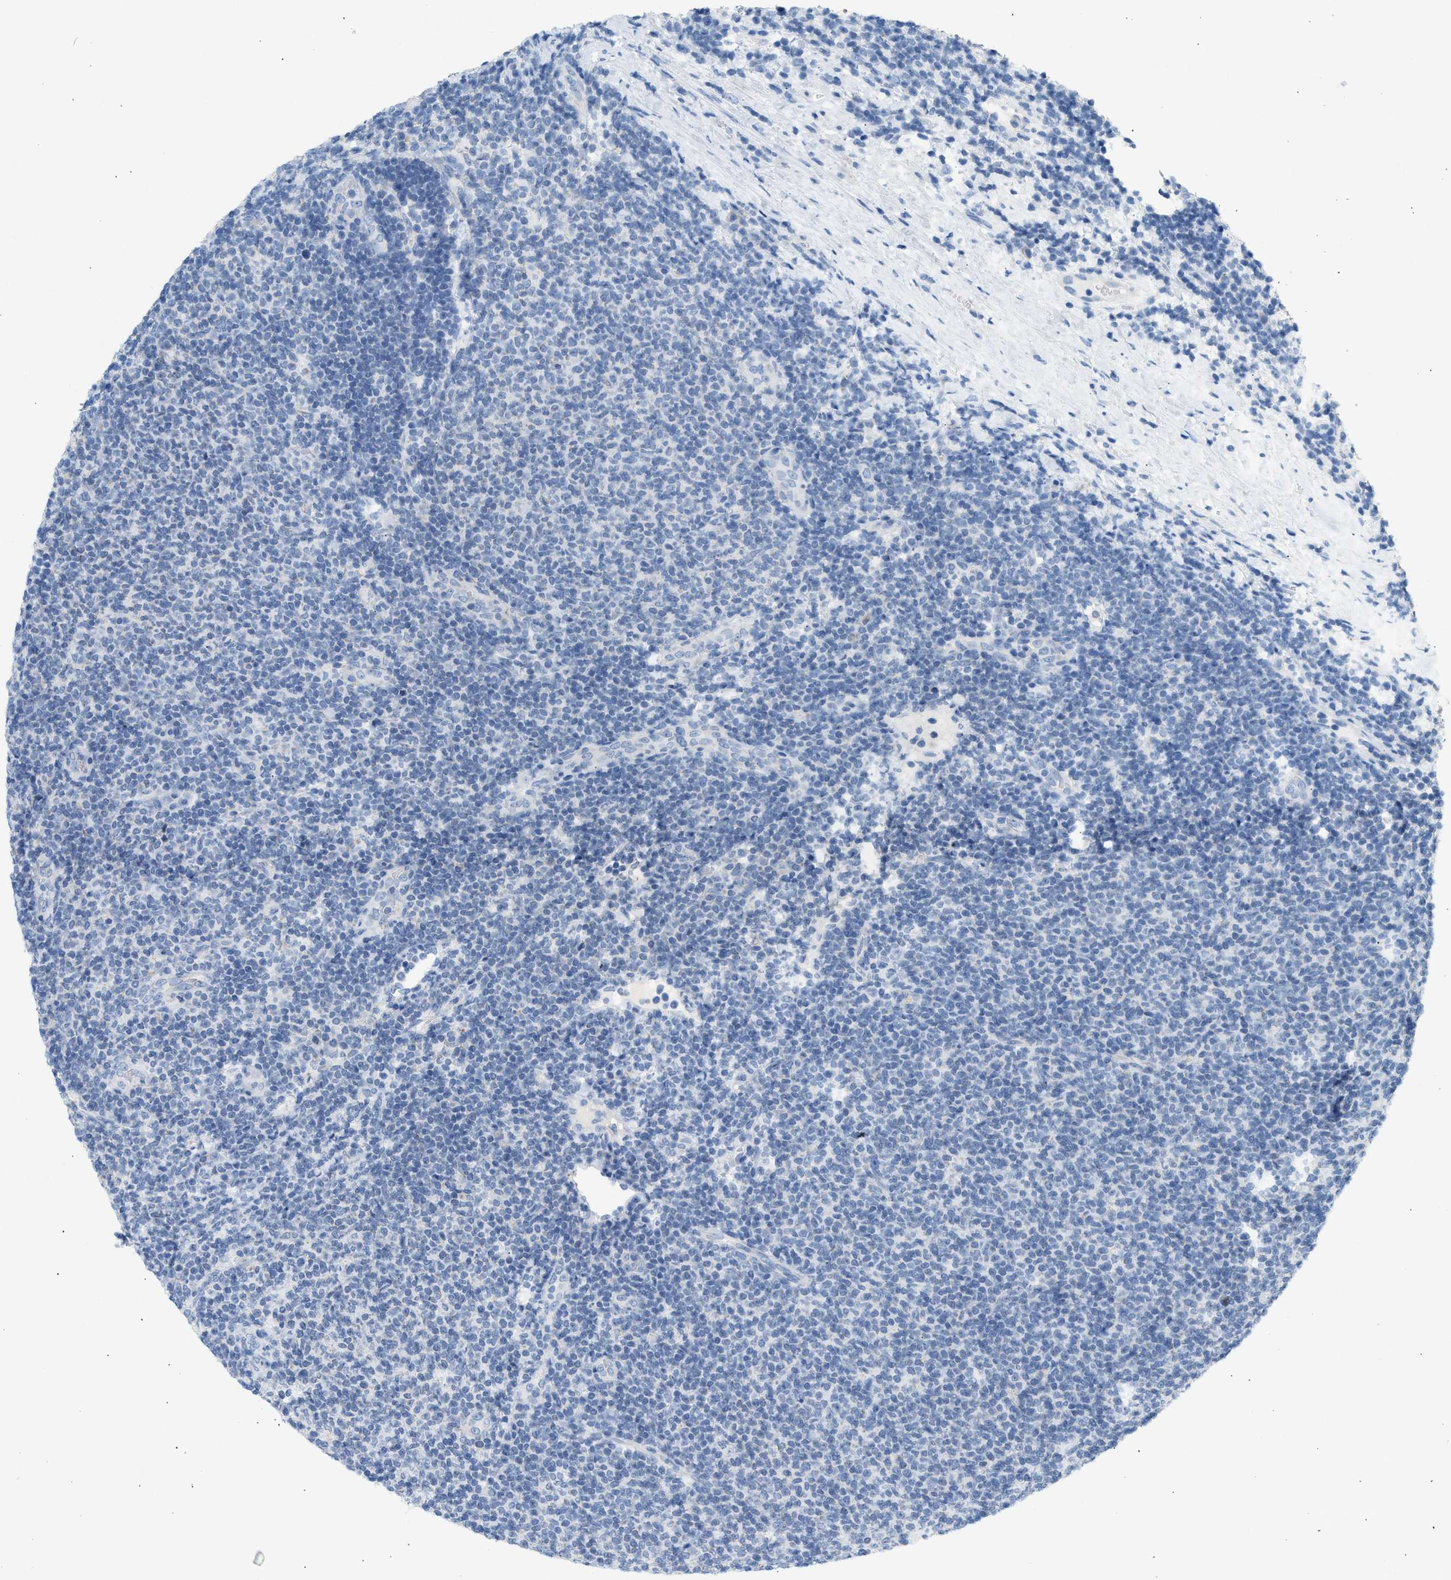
{"staining": {"intensity": "negative", "quantity": "none", "location": "none"}, "tissue": "lymphoma", "cell_type": "Tumor cells", "image_type": "cancer", "snomed": [{"axis": "morphology", "description": "Malignant lymphoma, non-Hodgkin's type, Low grade"}, {"axis": "topography", "description": "Lymph node"}], "caption": "Immunohistochemical staining of human malignant lymphoma, non-Hodgkin's type (low-grade) exhibits no significant positivity in tumor cells.", "gene": "NDUFS8", "patient": {"sex": "male", "age": 66}}